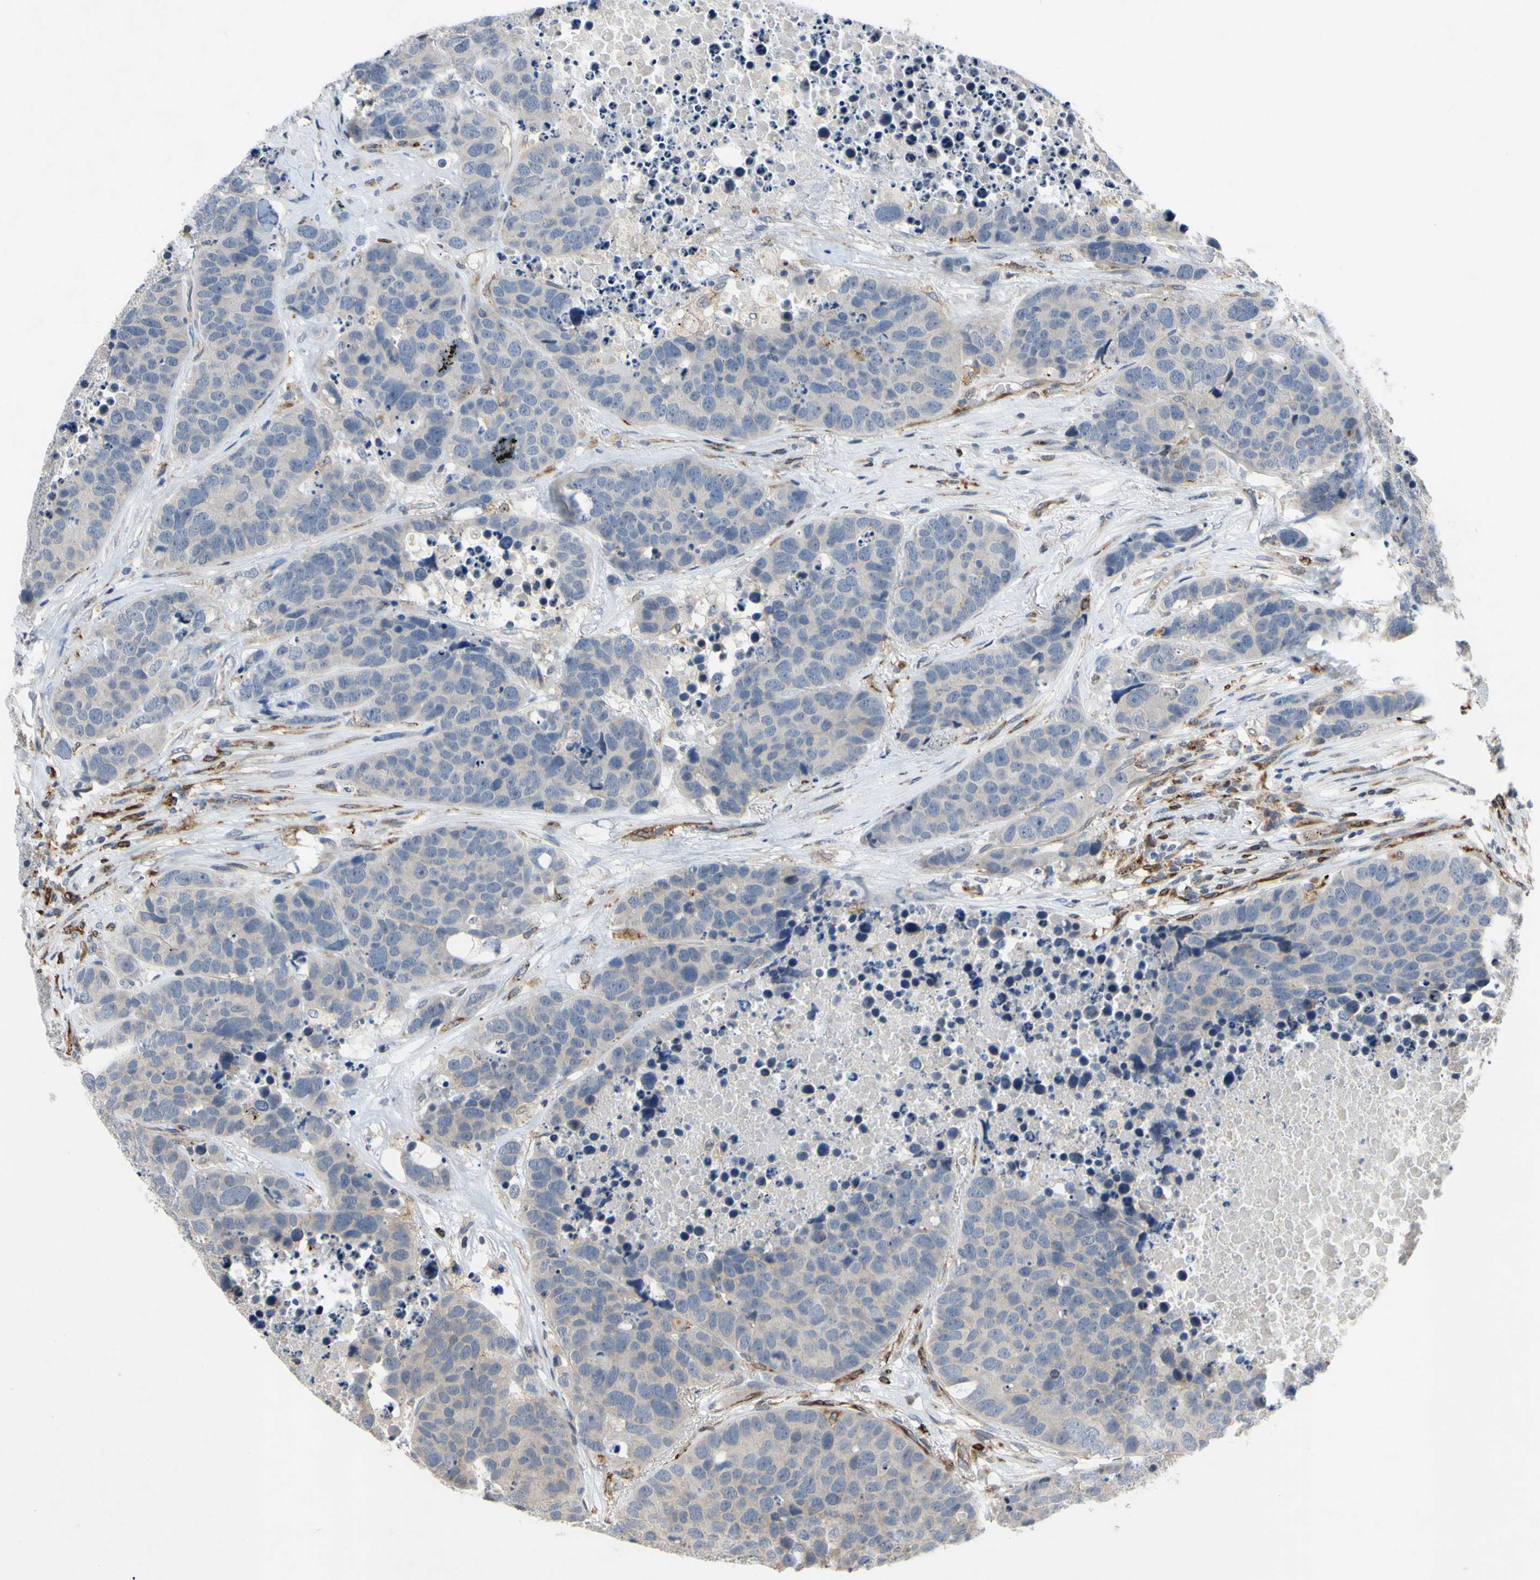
{"staining": {"intensity": "negative", "quantity": "none", "location": "none"}, "tissue": "carcinoid", "cell_type": "Tumor cells", "image_type": "cancer", "snomed": [{"axis": "morphology", "description": "Carcinoid, malignant, NOS"}, {"axis": "topography", "description": "Lung"}], "caption": "Malignant carcinoid was stained to show a protein in brown. There is no significant expression in tumor cells.", "gene": "PLXNA2", "patient": {"sex": "male", "age": 60}}